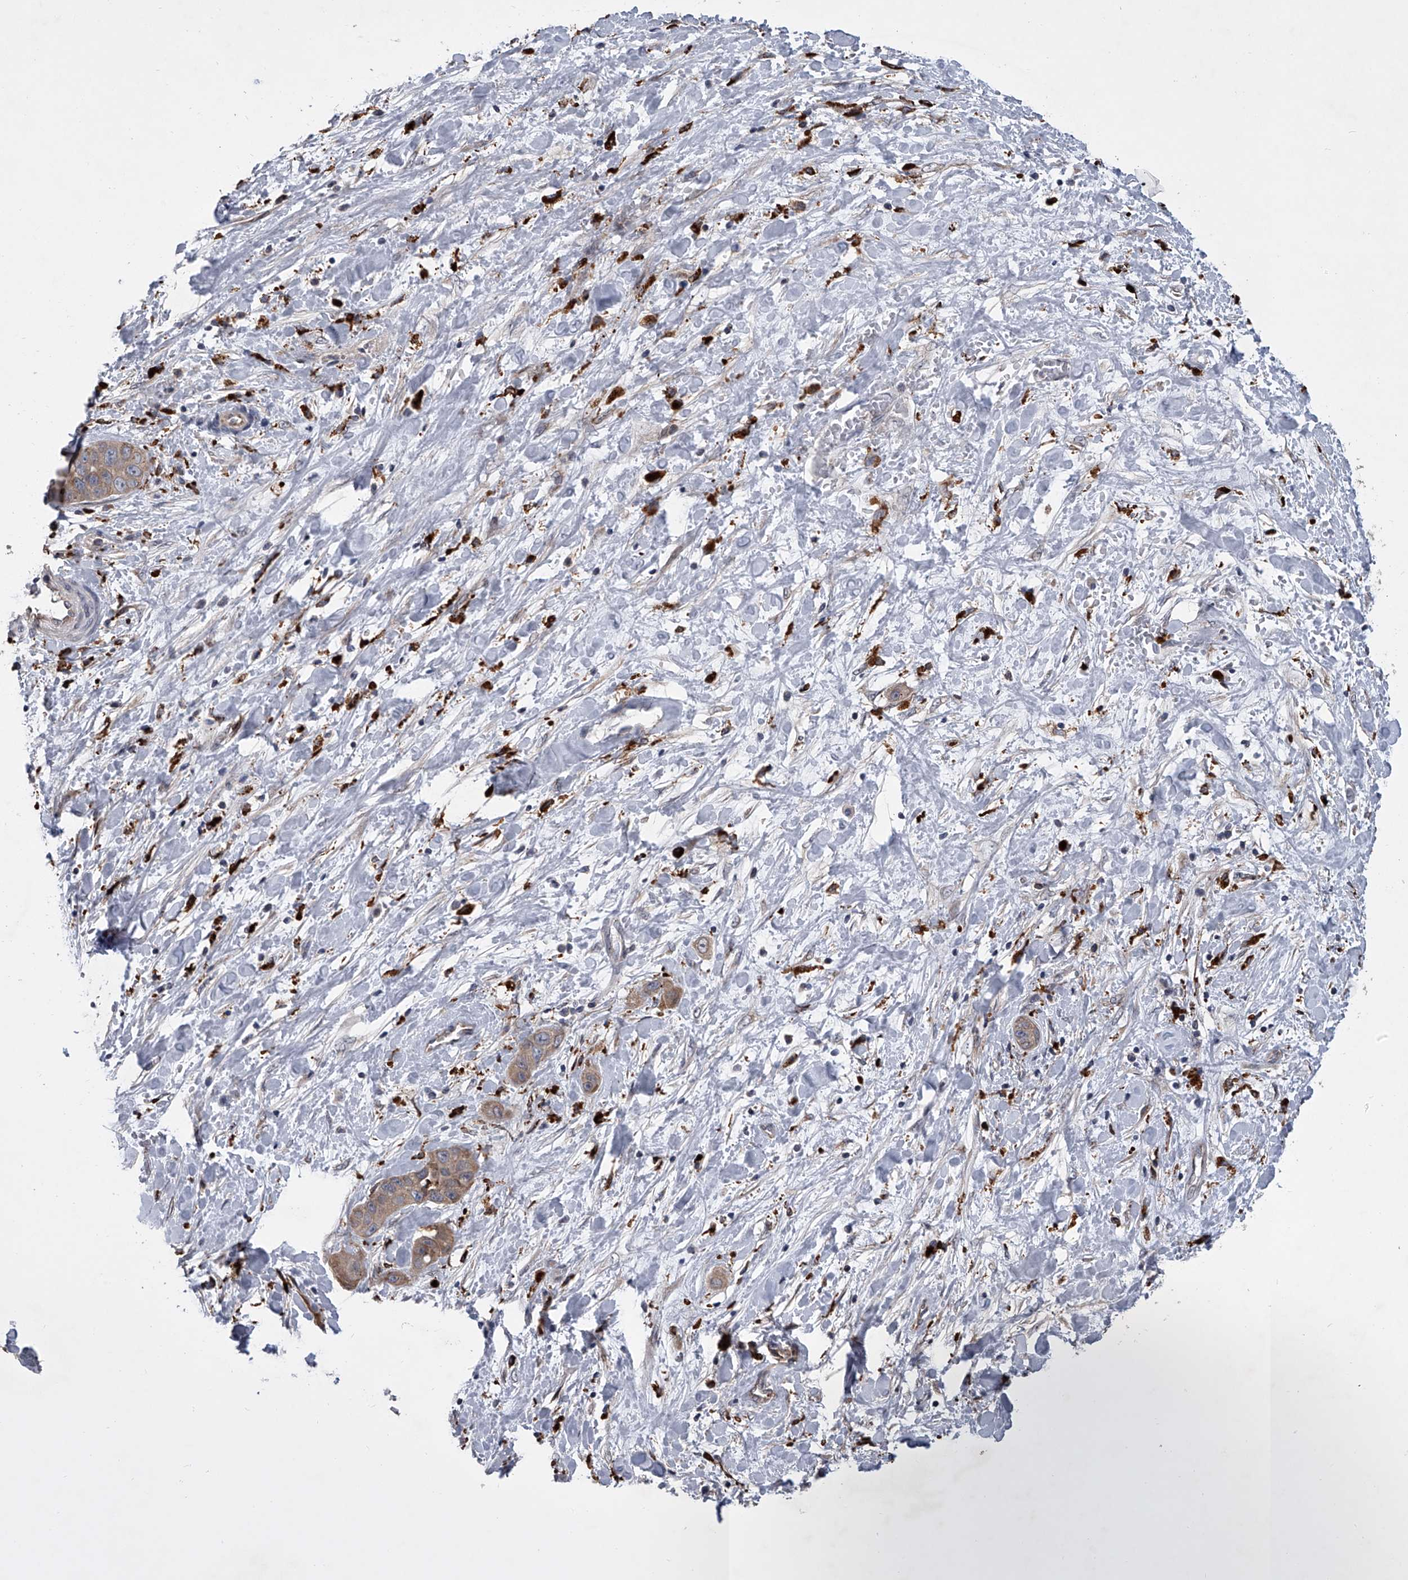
{"staining": {"intensity": "weak", "quantity": ">75%", "location": "cytoplasmic/membranous"}, "tissue": "liver cancer", "cell_type": "Tumor cells", "image_type": "cancer", "snomed": [{"axis": "morphology", "description": "Cholangiocarcinoma"}, {"axis": "topography", "description": "Liver"}], "caption": "This image exhibits immunohistochemistry (IHC) staining of human liver cancer (cholangiocarcinoma), with low weak cytoplasmic/membranous staining in about >75% of tumor cells.", "gene": "TRIM8", "patient": {"sex": "female", "age": 52}}